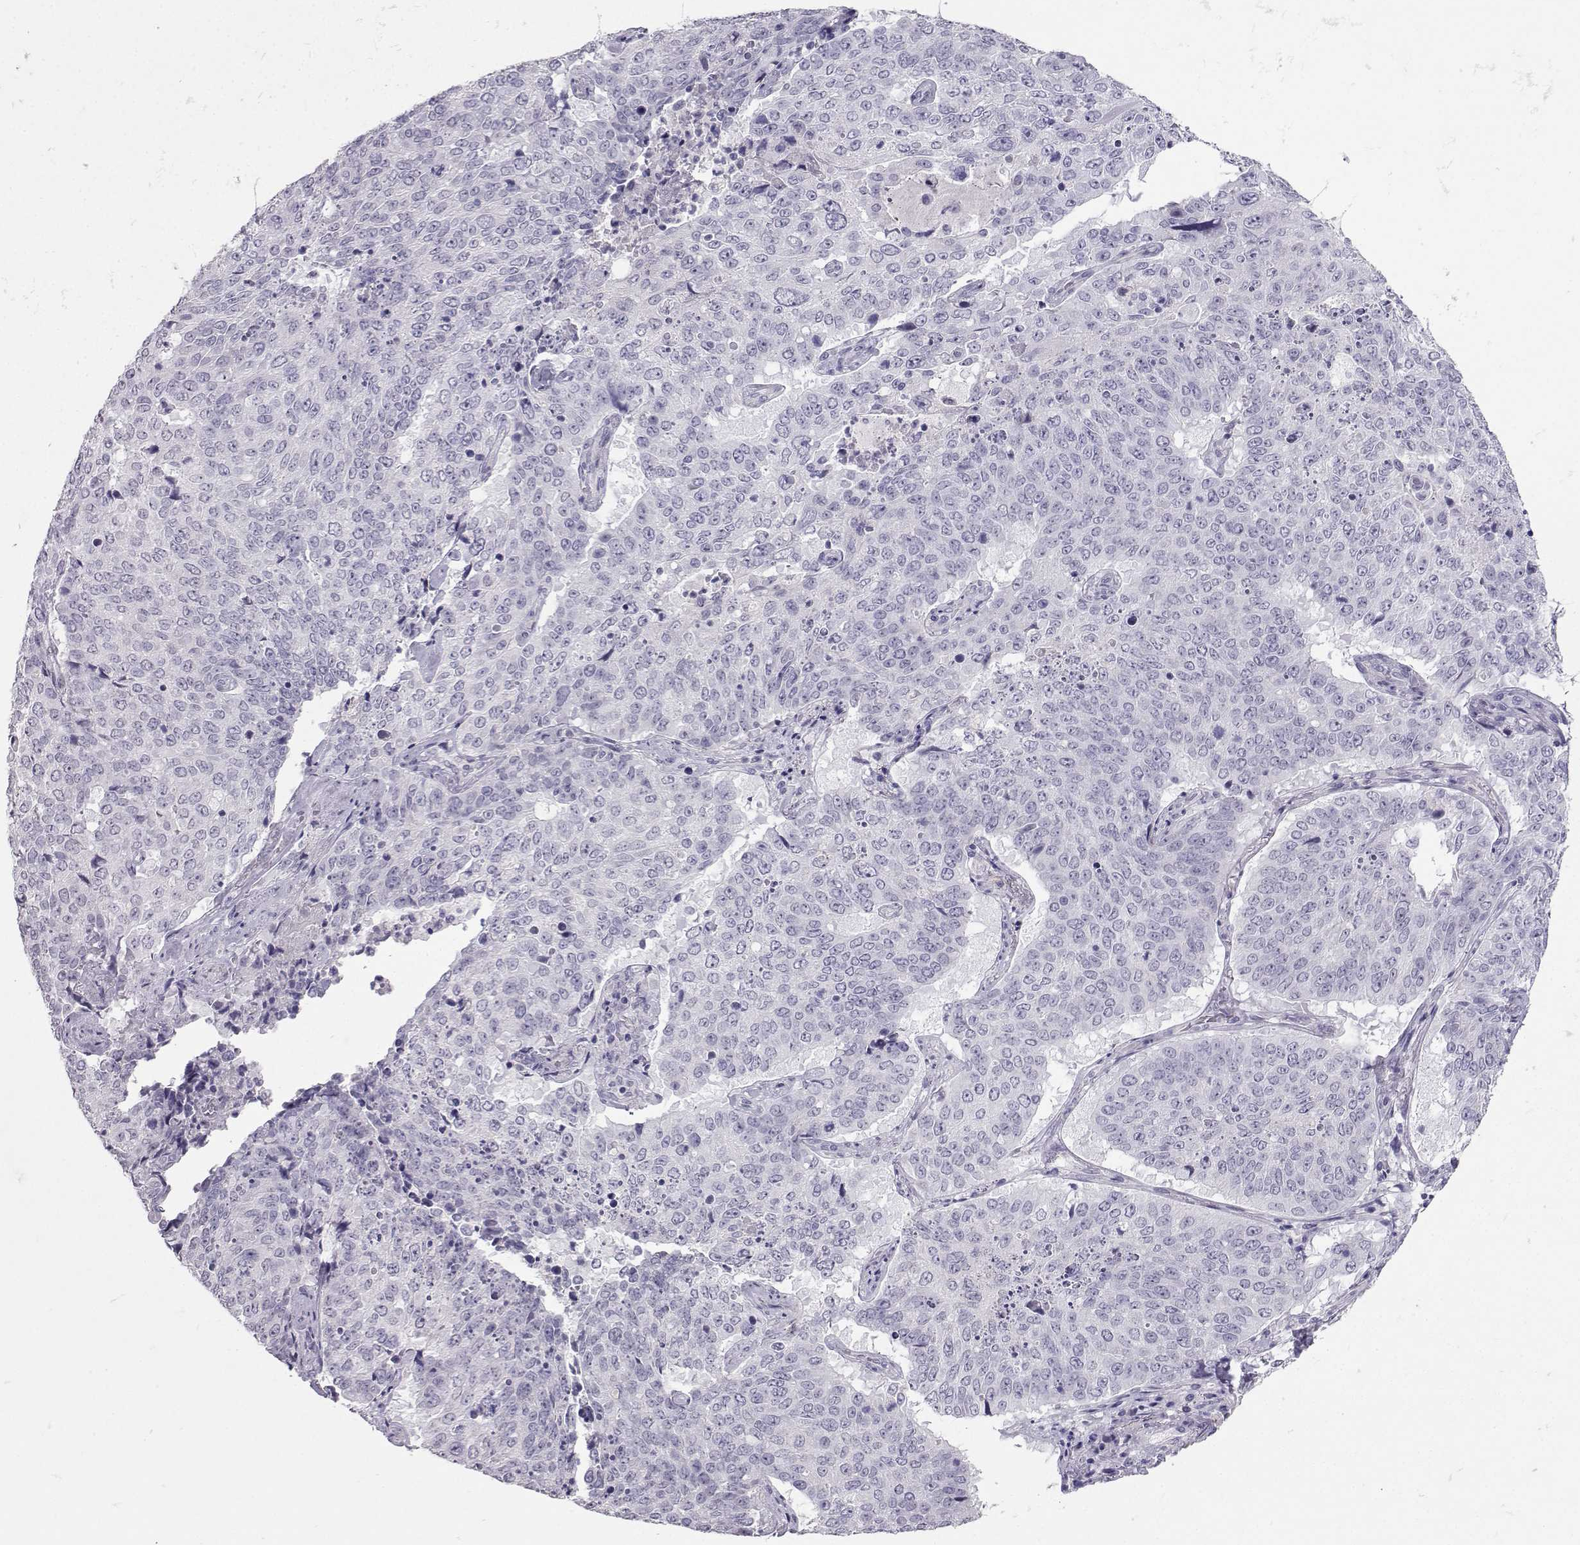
{"staining": {"intensity": "negative", "quantity": "none", "location": "none"}, "tissue": "lung cancer", "cell_type": "Tumor cells", "image_type": "cancer", "snomed": [{"axis": "morphology", "description": "Normal tissue, NOS"}, {"axis": "morphology", "description": "Squamous cell carcinoma, NOS"}, {"axis": "topography", "description": "Bronchus"}, {"axis": "topography", "description": "Lung"}], "caption": "Tumor cells are negative for protein expression in human squamous cell carcinoma (lung).", "gene": "CARTPT", "patient": {"sex": "male", "age": 64}}